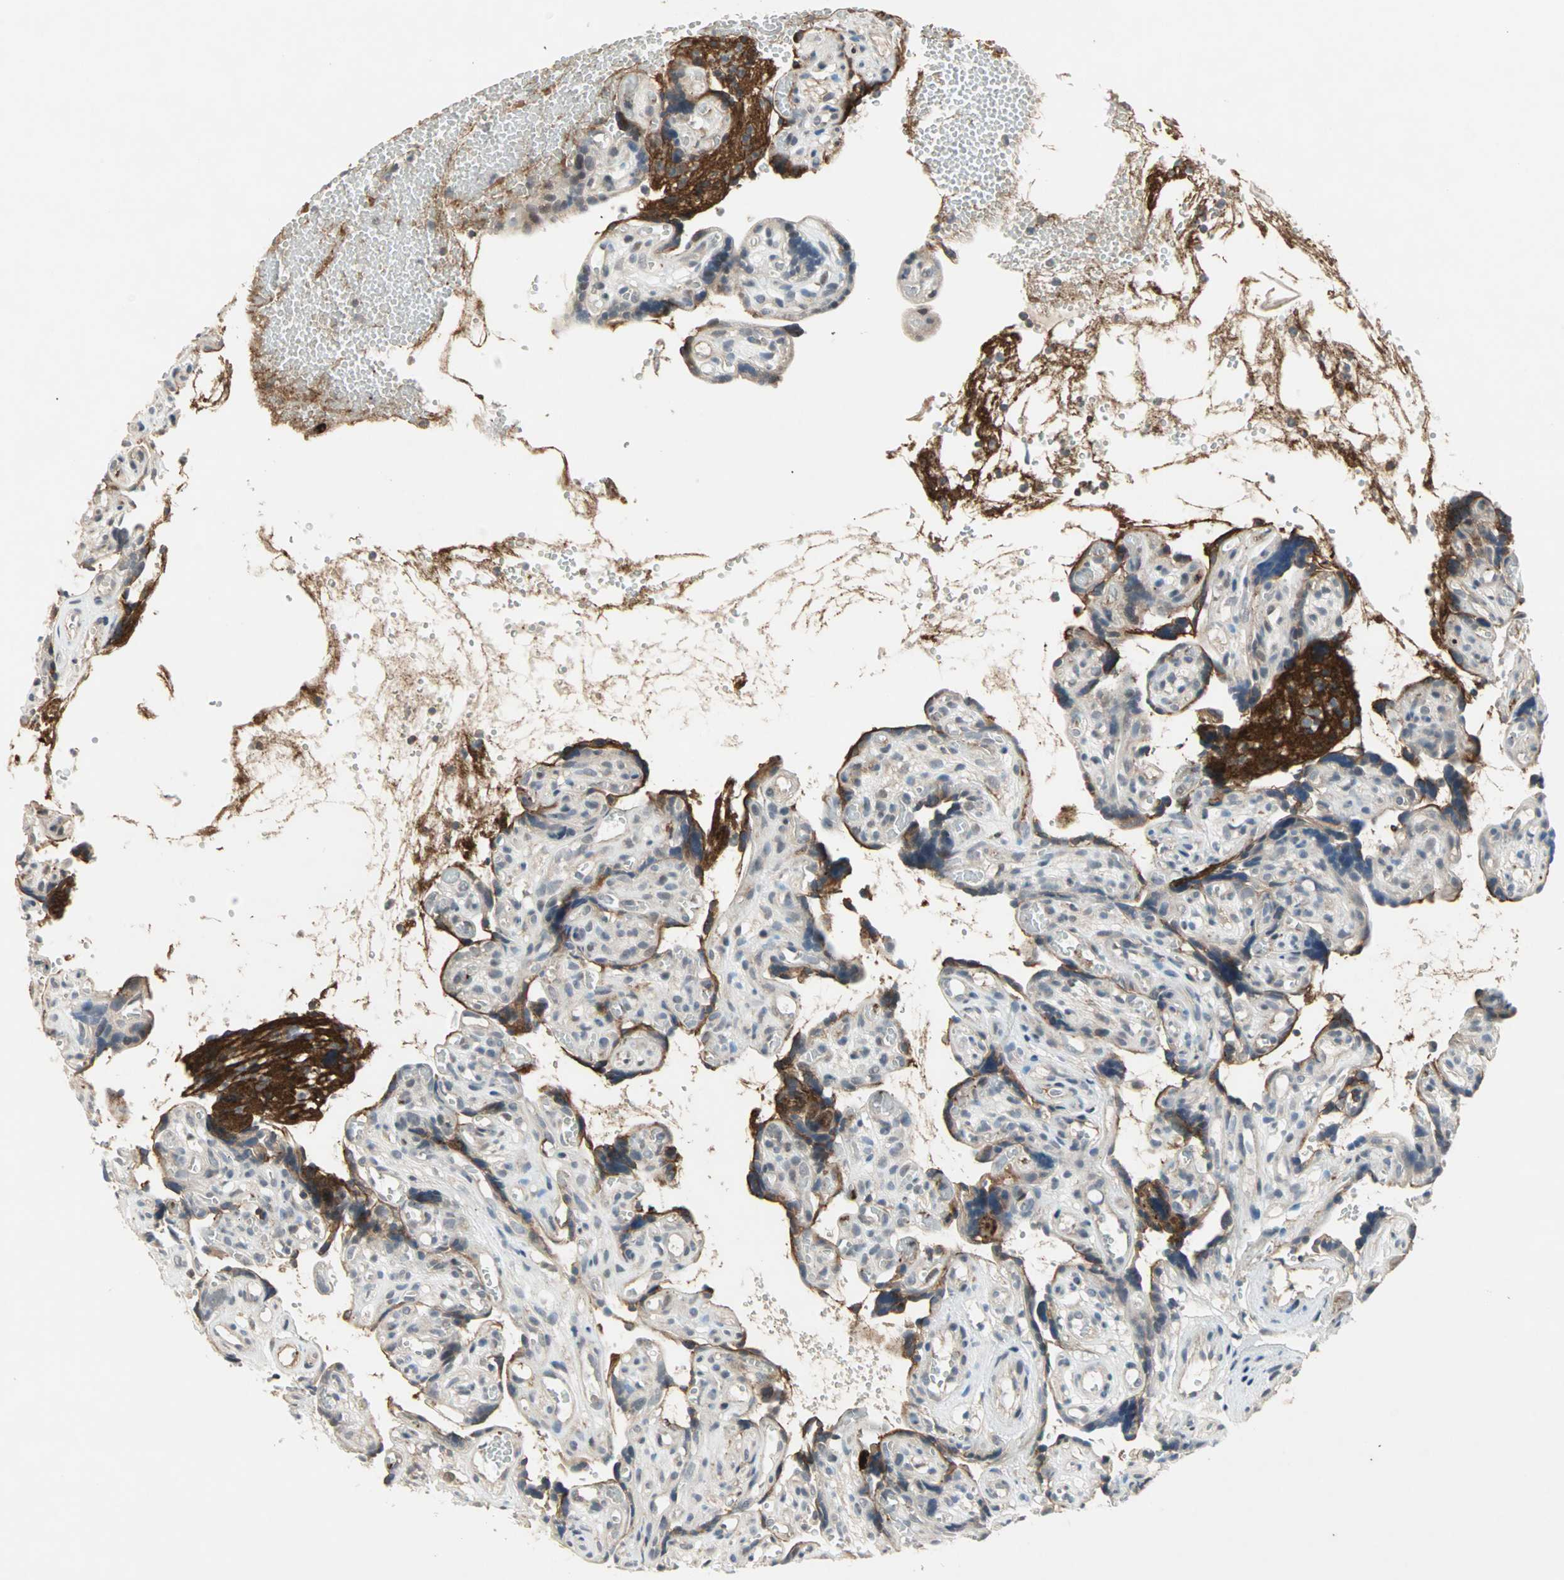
{"staining": {"intensity": "moderate", "quantity": "<25%", "location": "cytoplasmic/membranous"}, "tissue": "placenta", "cell_type": "Decidual cells", "image_type": "normal", "snomed": [{"axis": "morphology", "description": "Normal tissue, NOS"}, {"axis": "topography", "description": "Placenta"}], "caption": "An IHC micrograph of unremarkable tissue is shown. Protein staining in brown highlights moderate cytoplasmic/membranous positivity in placenta within decidual cells.", "gene": "PROS1", "patient": {"sex": "female", "age": 30}}